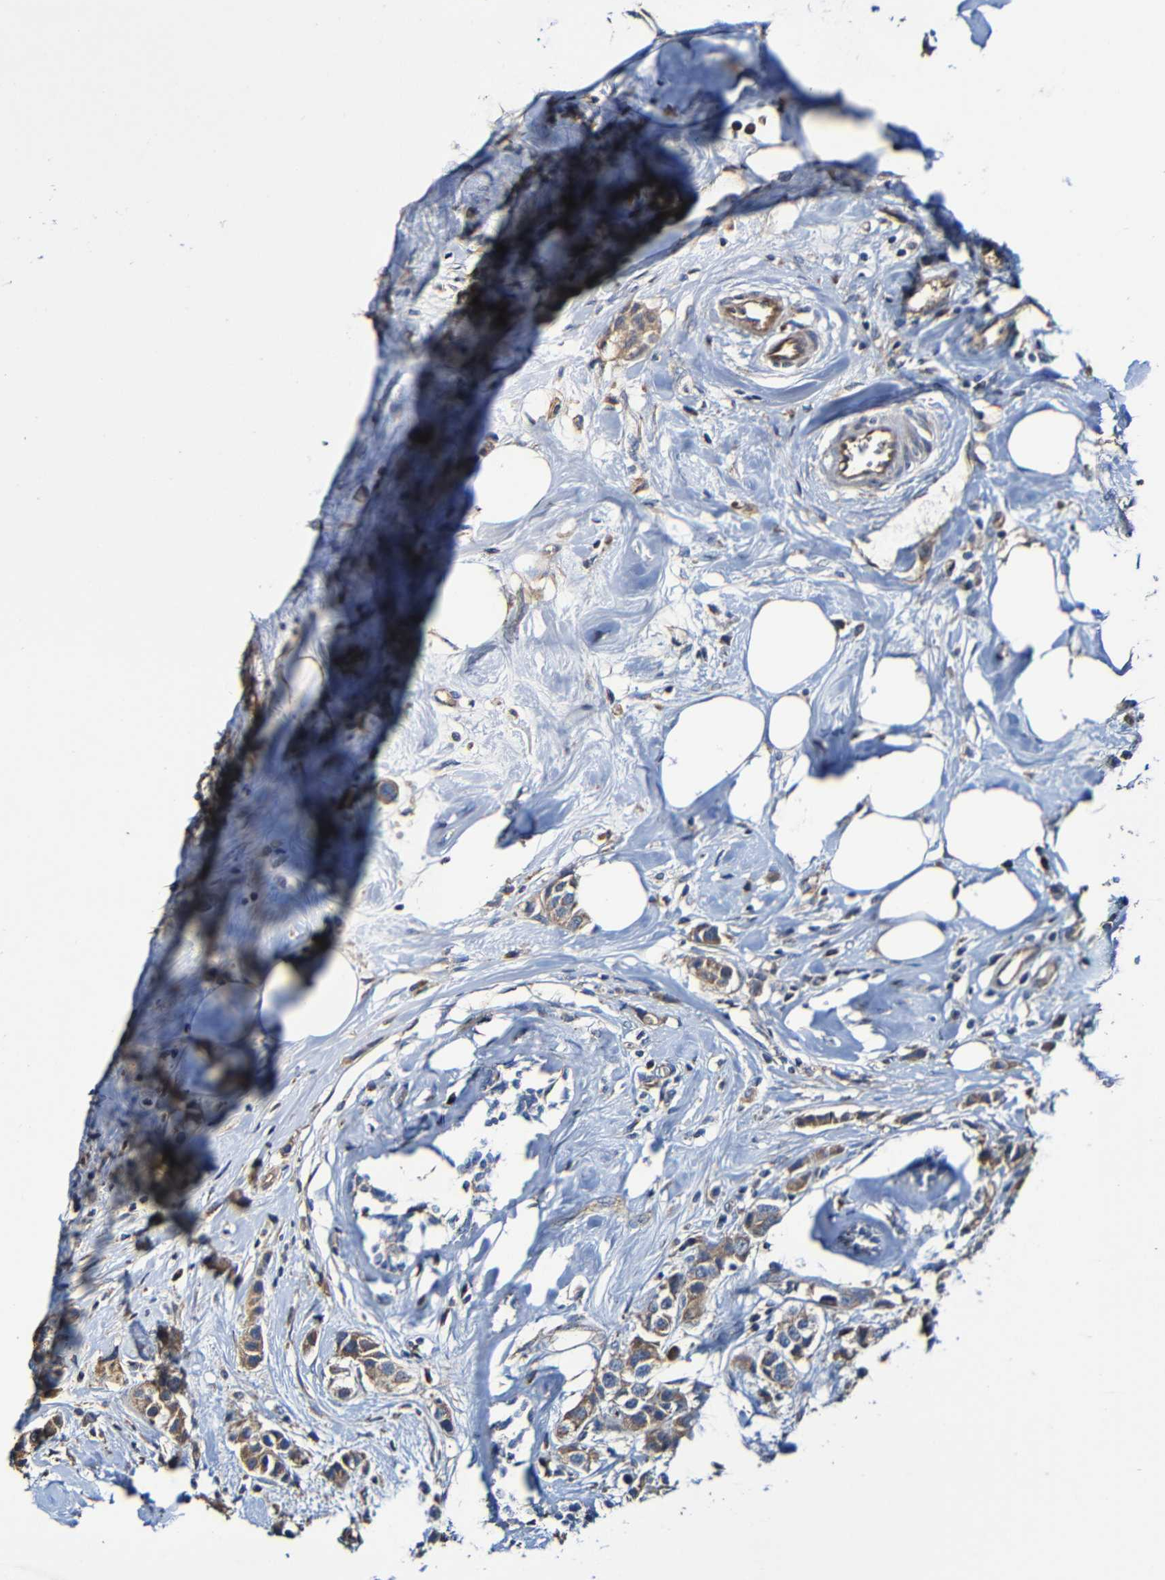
{"staining": {"intensity": "moderate", "quantity": ">75%", "location": "cytoplasmic/membranous"}, "tissue": "breast cancer", "cell_type": "Tumor cells", "image_type": "cancer", "snomed": [{"axis": "morphology", "description": "Normal tissue, NOS"}, {"axis": "morphology", "description": "Duct carcinoma"}, {"axis": "topography", "description": "Breast"}], "caption": "Protein analysis of breast cancer tissue shows moderate cytoplasmic/membranous staining in approximately >75% of tumor cells.", "gene": "ADAM15", "patient": {"sex": "female", "age": 50}}